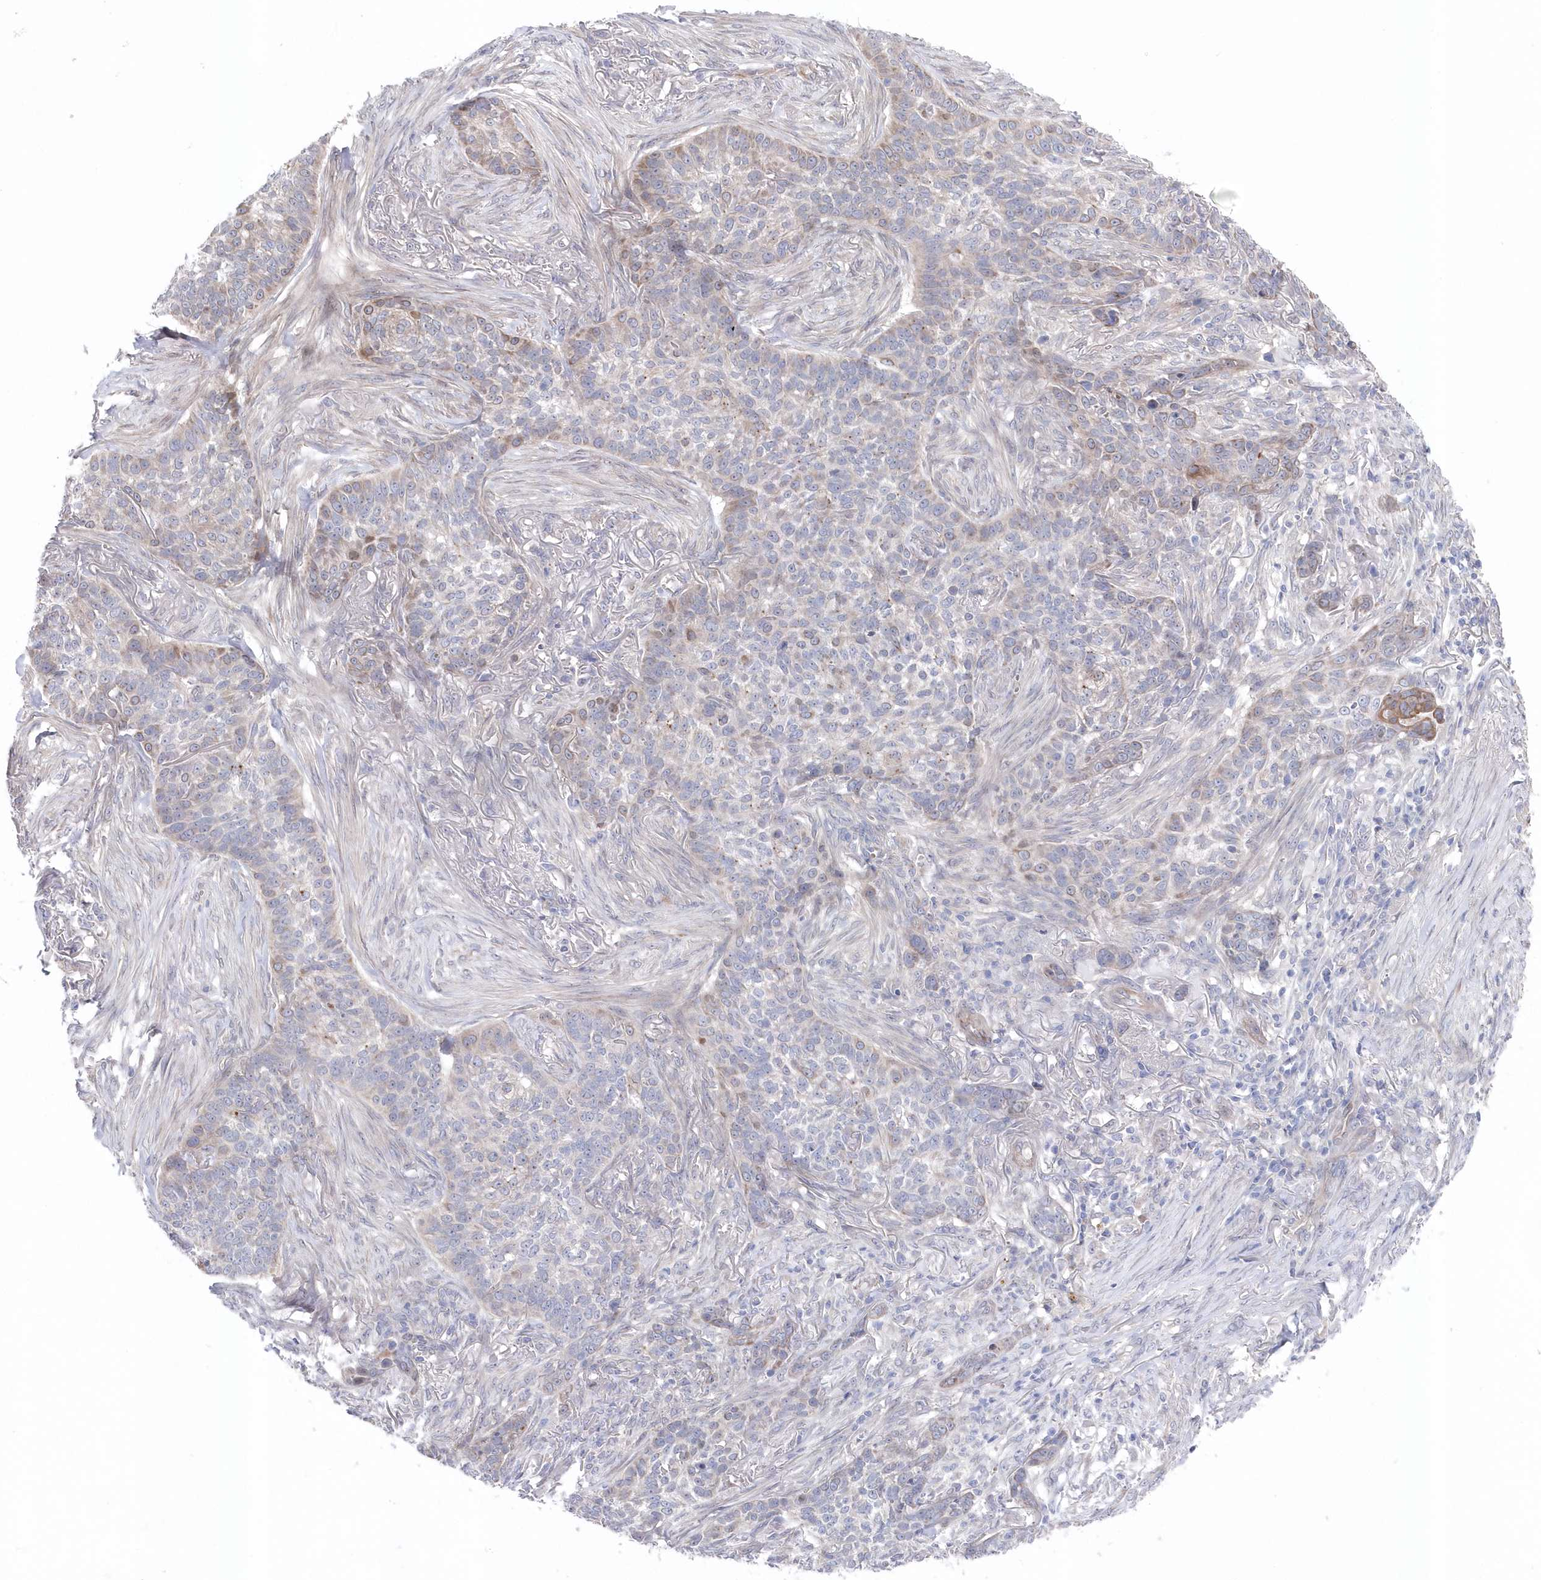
{"staining": {"intensity": "negative", "quantity": "none", "location": "none"}, "tissue": "skin cancer", "cell_type": "Tumor cells", "image_type": "cancer", "snomed": [{"axis": "morphology", "description": "Basal cell carcinoma"}, {"axis": "topography", "description": "Skin"}], "caption": "Skin basal cell carcinoma stained for a protein using immunohistochemistry reveals no expression tumor cells.", "gene": "KIAA1586", "patient": {"sex": "male", "age": 85}}